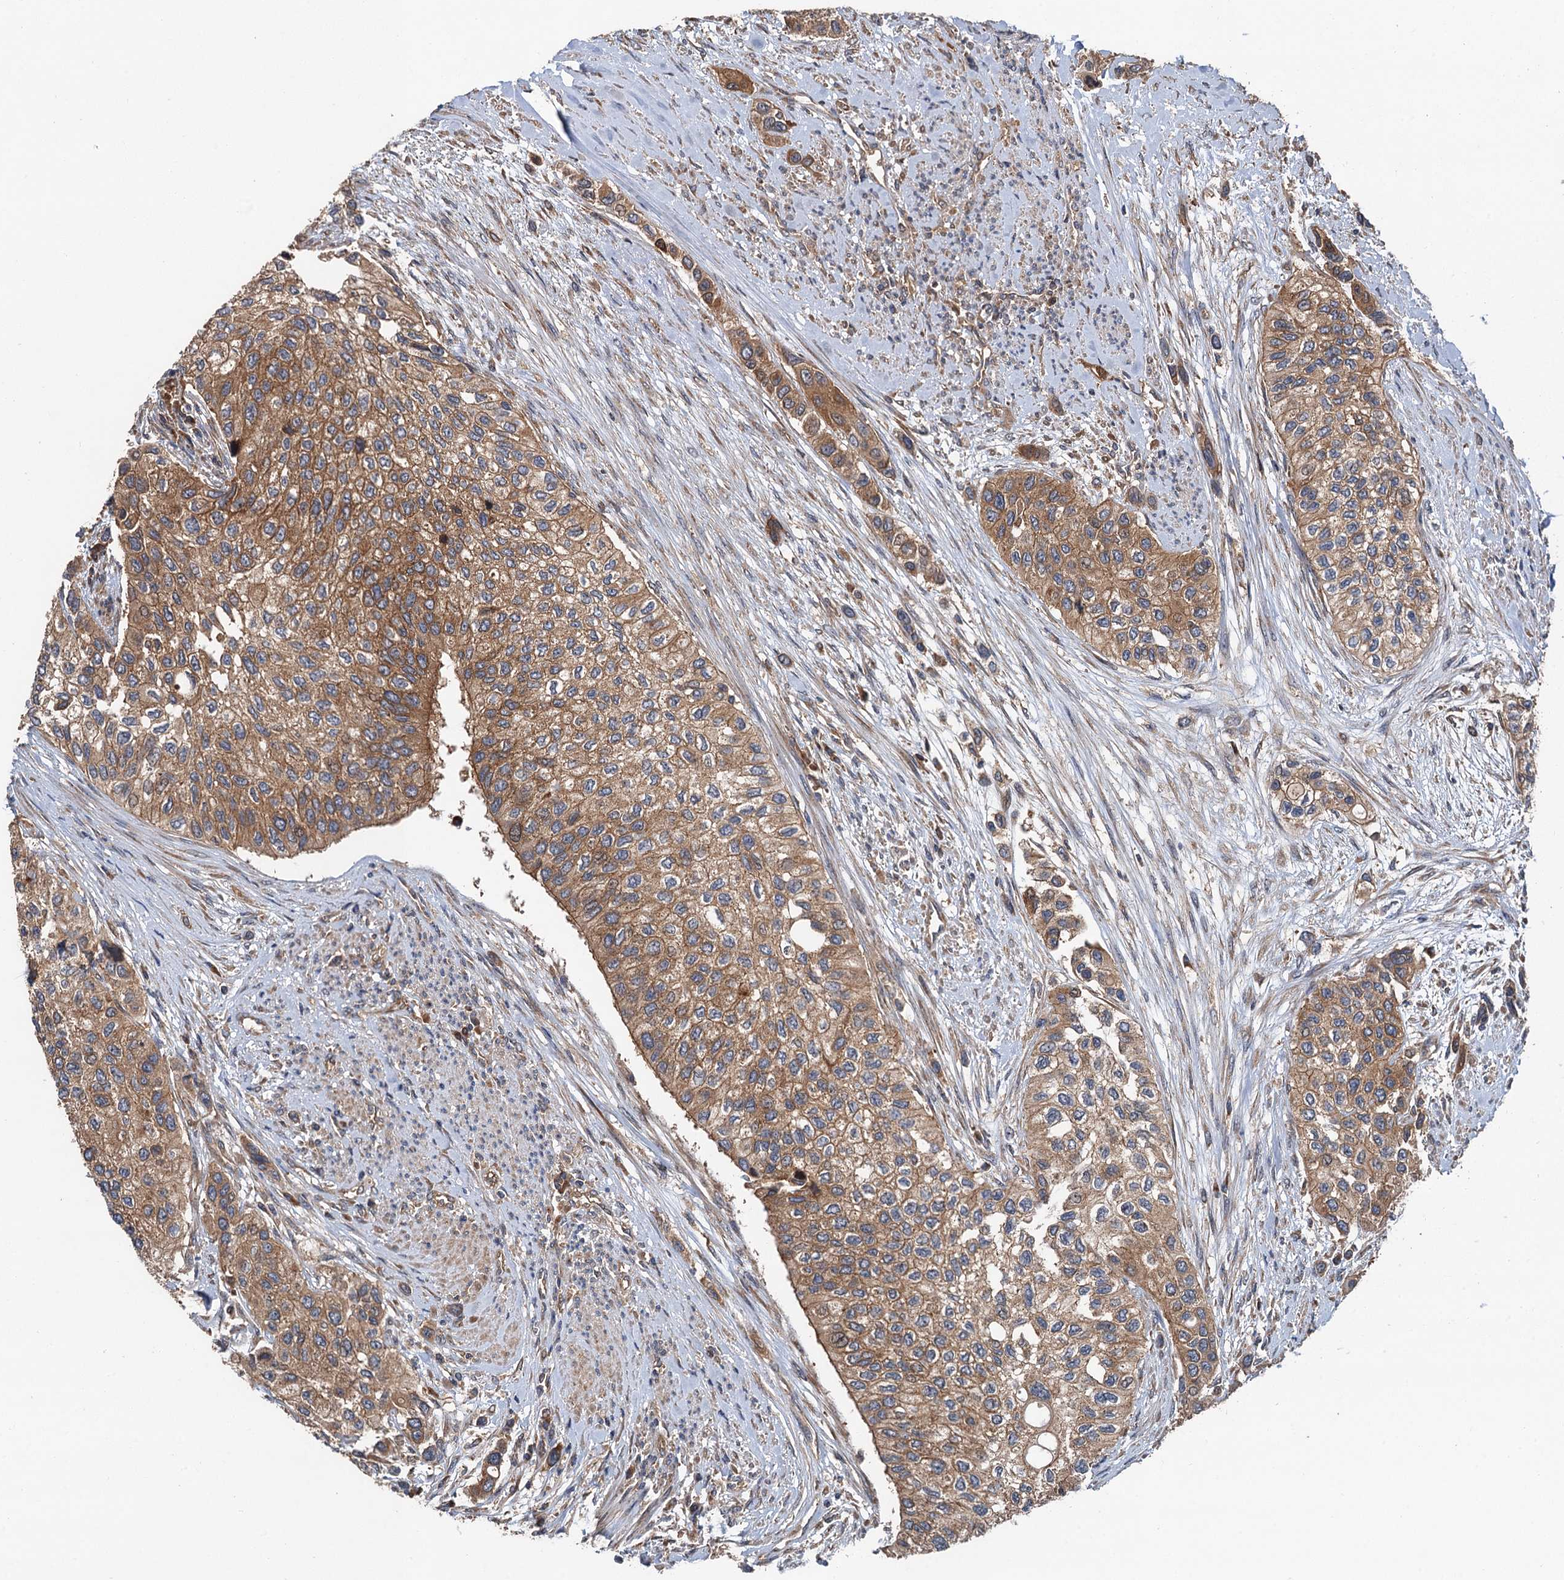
{"staining": {"intensity": "moderate", "quantity": ">75%", "location": "cytoplasmic/membranous"}, "tissue": "urothelial cancer", "cell_type": "Tumor cells", "image_type": "cancer", "snomed": [{"axis": "morphology", "description": "Normal tissue, NOS"}, {"axis": "morphology", "description": "Urothelial carcinoma, High grade"}, {"axis": "topography", "description": "Vascular tissue"}, {"axis": "topography", "description": "Urinary bladder"}], "caption": "Urothelial cancer stained with immunohistochemistry (IHC) exhibits moderate cytoplasmic/membranous staining in approximately >75% of tumor cells. The staining is performed using DAB brown chromogen to label protein expression. The nuclei are counter-stained blue using hematoxylin.", "gene": "COG3", "patient": {"sex": "female", "age": 56}}